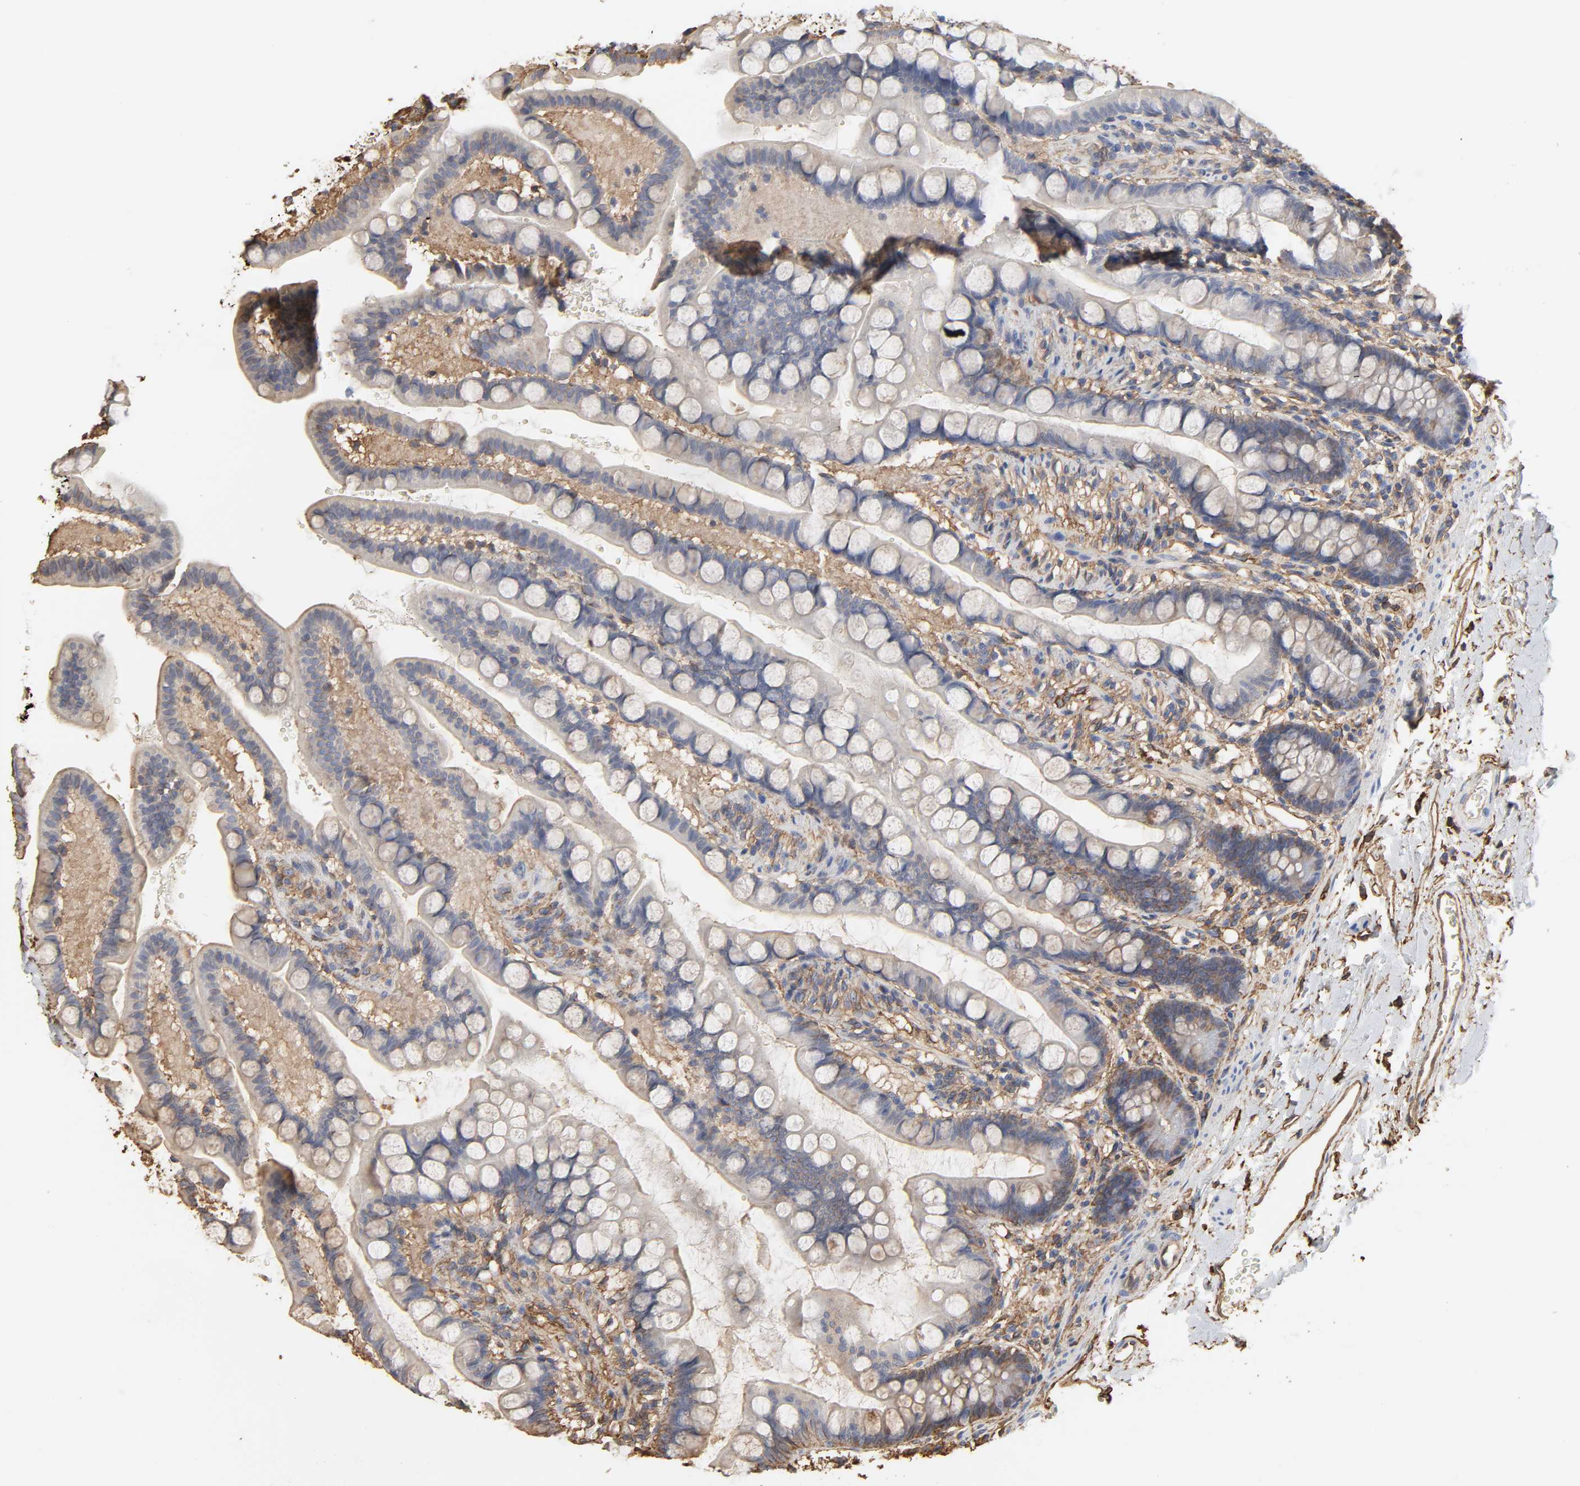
{"staining": {"intensity": "weak", "quantity": "<25%", "location": "cytoplasmic/membranous"}, "tissue": "small intestine", "cell_type": "Glandular cells", "image_type": "normal", "snomed": [{"axis": "morphology", "description": "Normal tissue, NOS"}, {"axis": "topography", "description": "Small intestine"}], "caption": "A high-resolution micrograph shows IHC staining of normal small intestine, which displays no significant staining in glandular cells.", "gene": "ANXA2", "patient": {"sex": "female", "age": 58}}